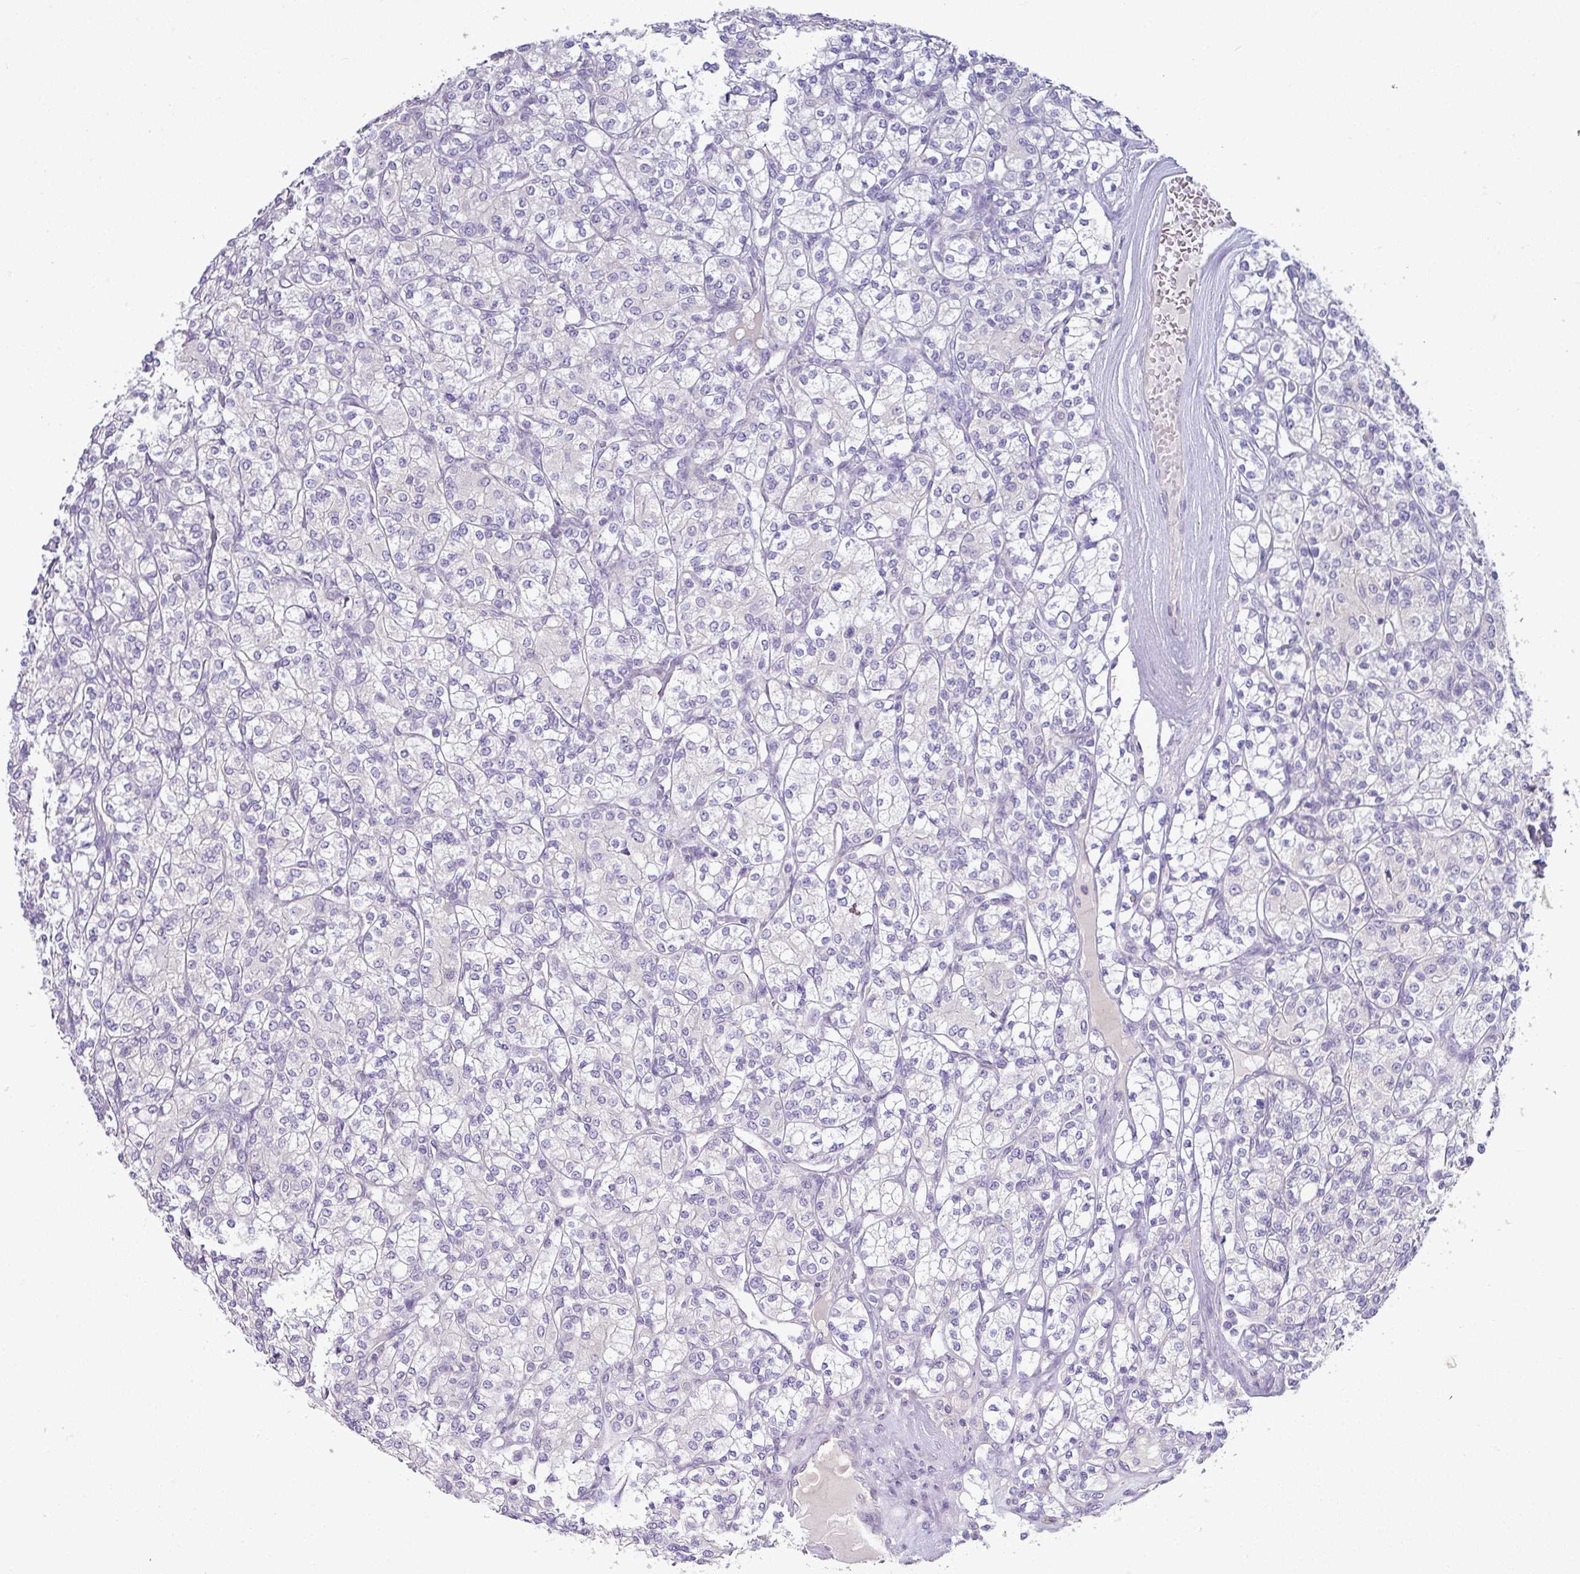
{"staining": {"intensity": "negative", "quantity": "none", "location": "none"}, "tissue": "renal cancer", "cell_type": "Tumor cells", "image_type": "cancer", "snomed": [{"axis": "morphology", "description": "Adenocarcinoma, NOS"}, {"axis": "topography", "description": "Kidney"}], "caption": "Histopathology image shows no significant protein expression in tumor cells of renal cancer.", "gene": "HBEGF", "patient": {"sex": "male", "age": 77}}